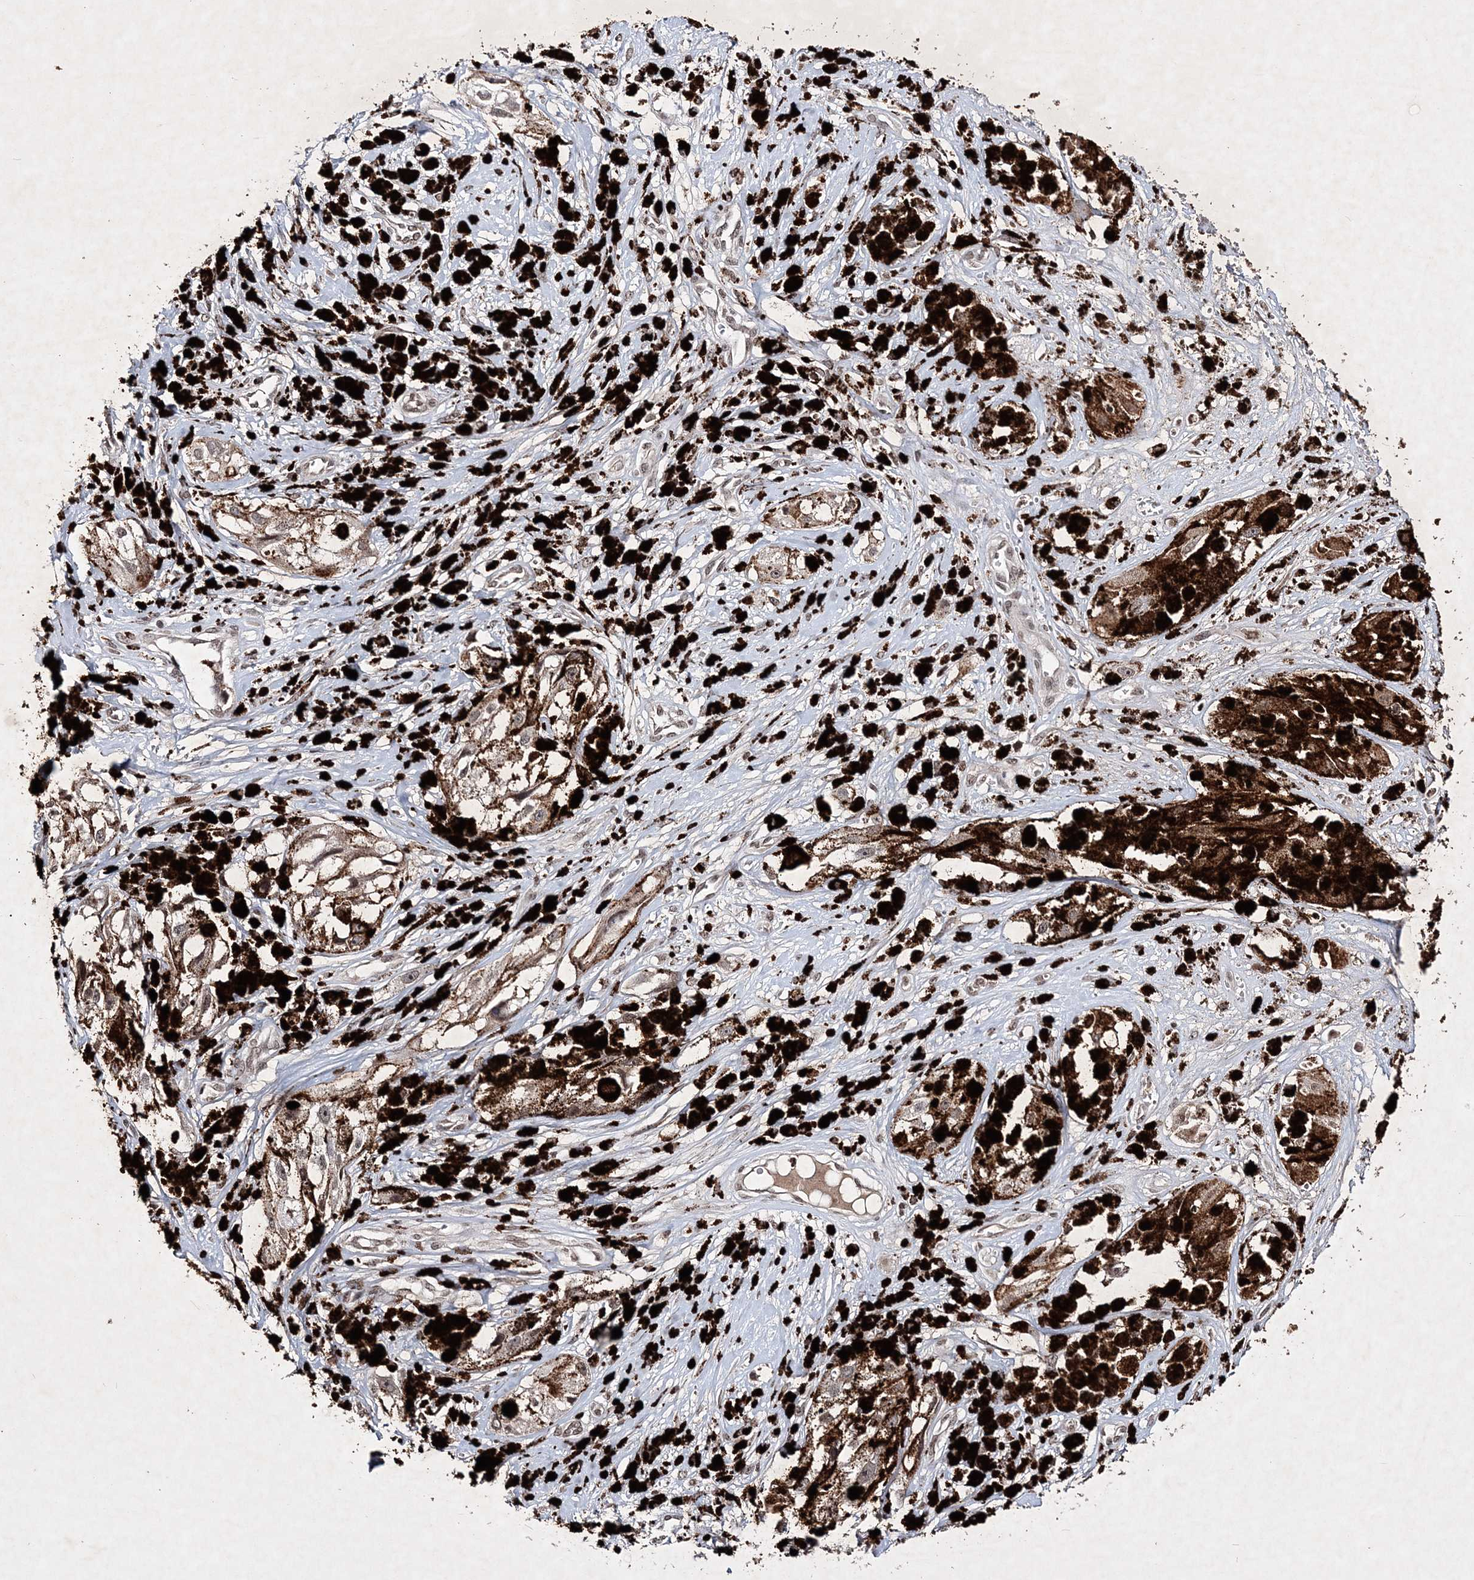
{"staining": {"intensity": "moderate", "quantity": ">75%", "location": "cytoplasmic/membranous"}, "tissue": "melanoma", "cell_type": "Tumor cells", "image_type": "cancer", "snomed": [{"axis": "morphology", "description": "Malignant melanoma, NOS"}, {"axis": "topography", "description": "Skin"}], "caption": "An image of melanoma stained for a protein demonstrates moderate cytoplasmic/membranous brown staining in tumor cells. The protein of interest is stained brown, and the nuclei are stained in blue (DAB (3,3'-diaminobenzidine) IHC with brightfield microscopy, high magnification).", "gene": "SOWAHB", "patient": {"sex": "male", "age": 88}}